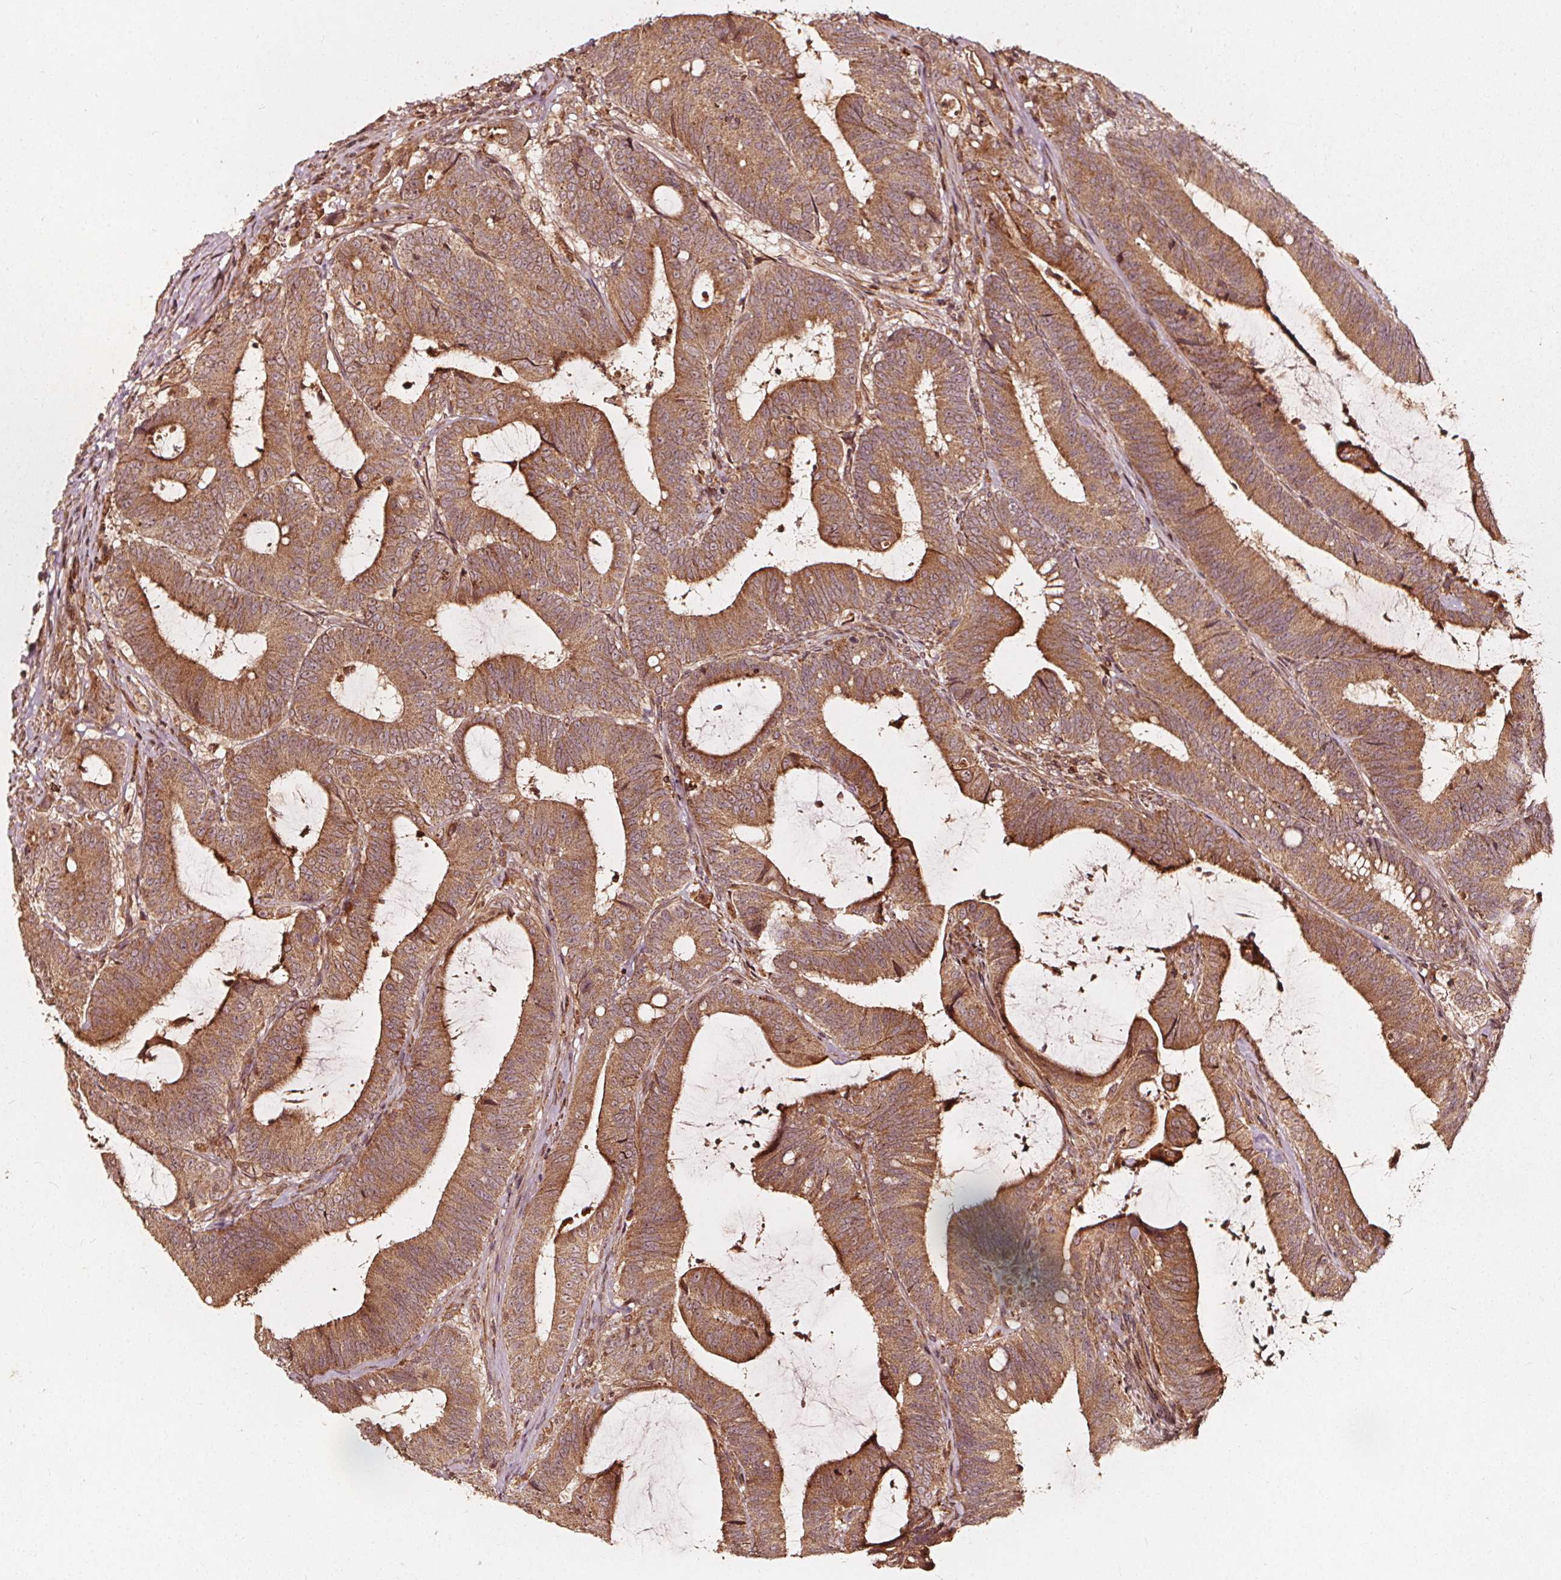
{"staining": {"intensity": "moderate", "quantity": ">75%", "location": "cytoplasmic/membranous"}, "tissue": "colorectal cancer", "cell_type": "Tumor cells", "image_type": "cancer", "snomed": [{"axis": "morphology", "description": "Adenocarcinoma, NOS"}, {"axis": "topography", "description": "Colon"}], "caption": "Protein staining exhibits moderate cytoplasmic/membranous staining in approximately >75% of tumor cells in adenocarcinoma (colorectal).", "gene": "NPC1", "patient": {"sex": "female", "age": 43}}